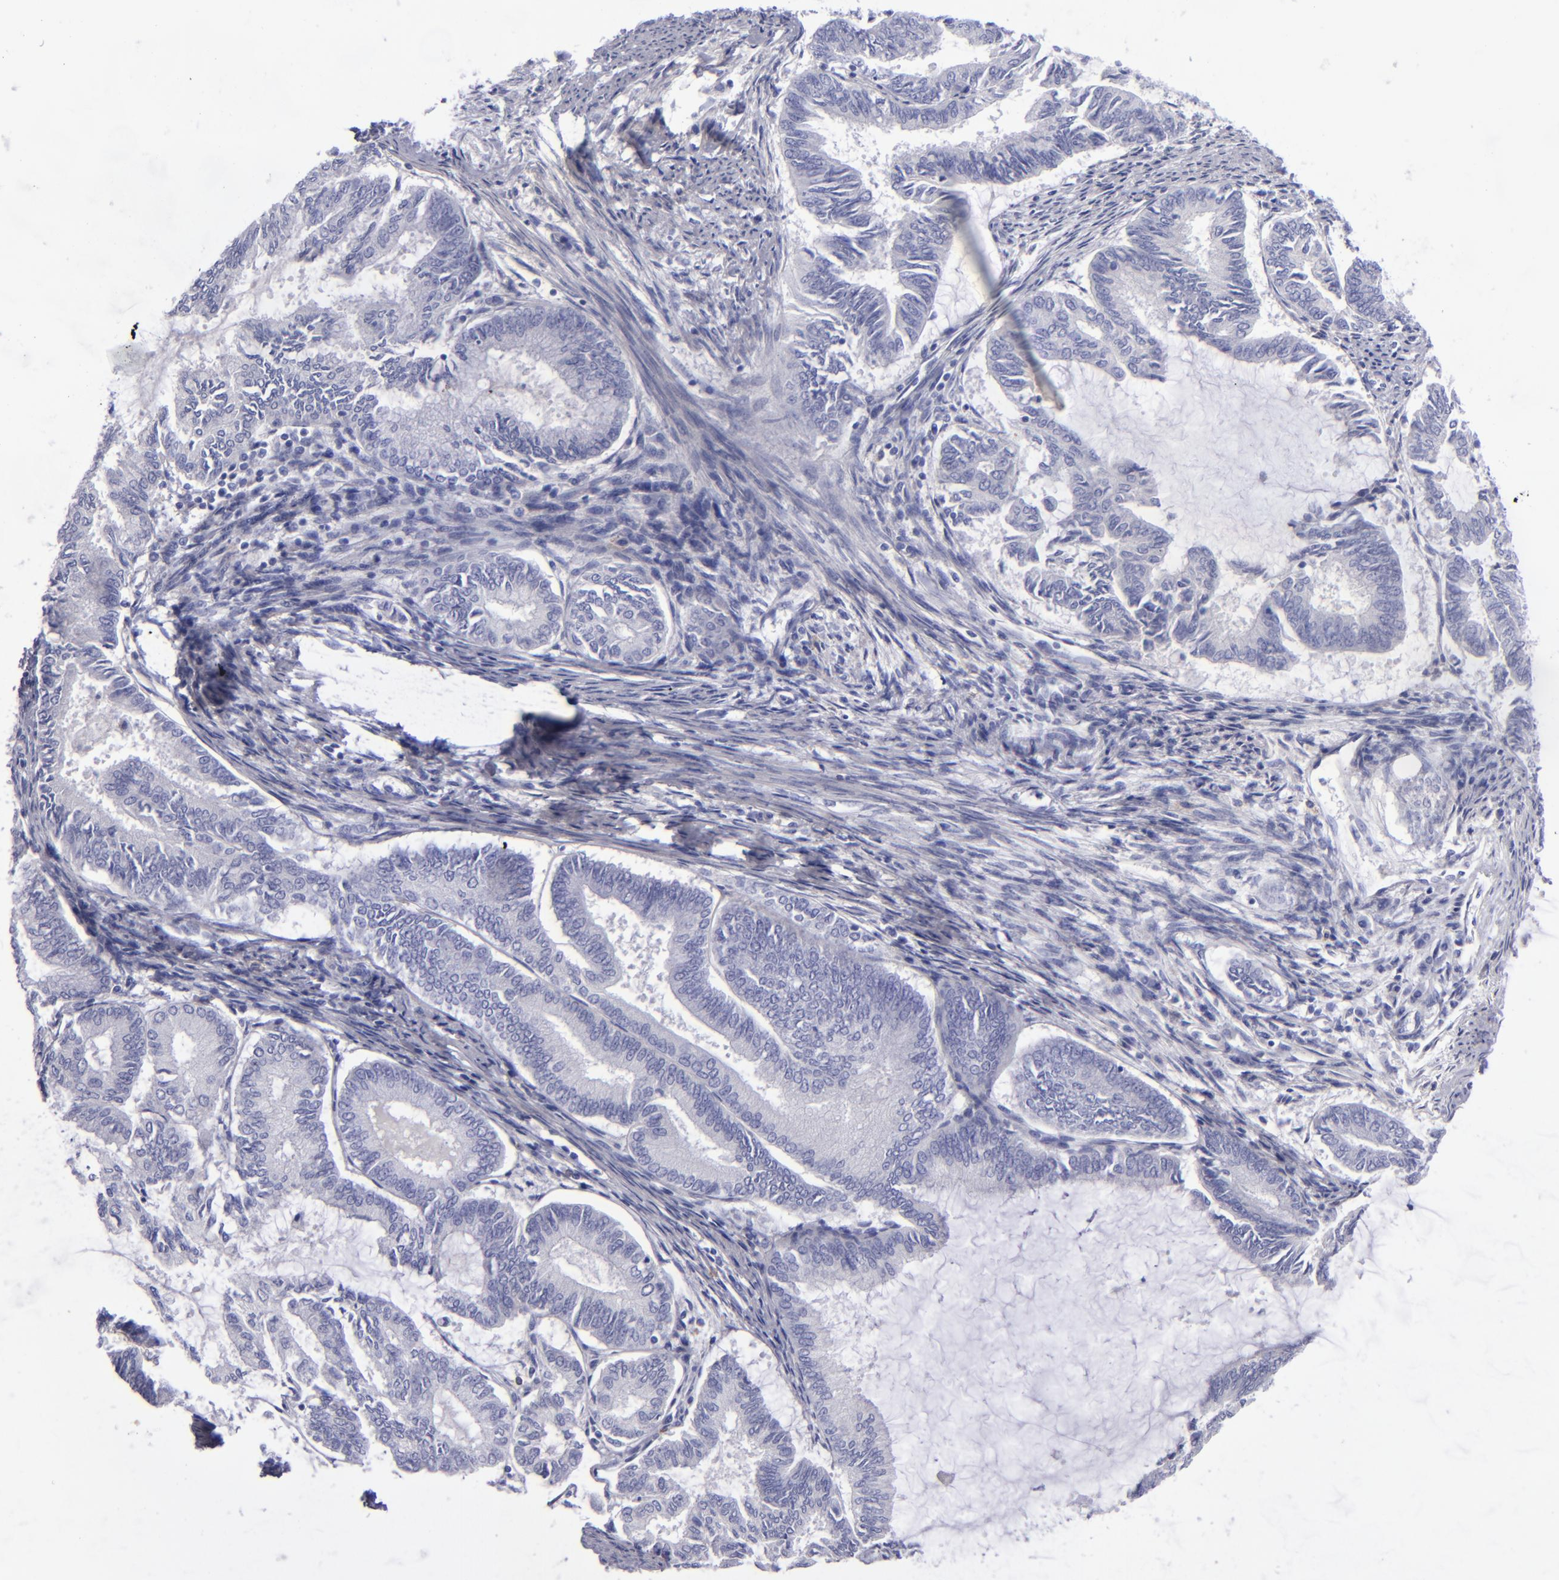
{"staining": {"intensity": "negative", "quantity": "none", "location": "none"}, "tissue": "endometrial cancer", "cell_type": "Tumor cells", "image_type": "cancer", "snomed": [{"axis": "morphology", "description": "Adenocarcinoma, NOS"}, {"axis": "topography", "description": "Endometrium"}], "caption": "The histopathology image displays no staining of tumor cells in adenocarcinoma (endometrial). (Stains: DAB IHC with hematoxylin counter stain, Microscopy: brightfield microscopy at high magnification).", "gene": "CD22", "patient": {"sex": "female", "age": 86}}